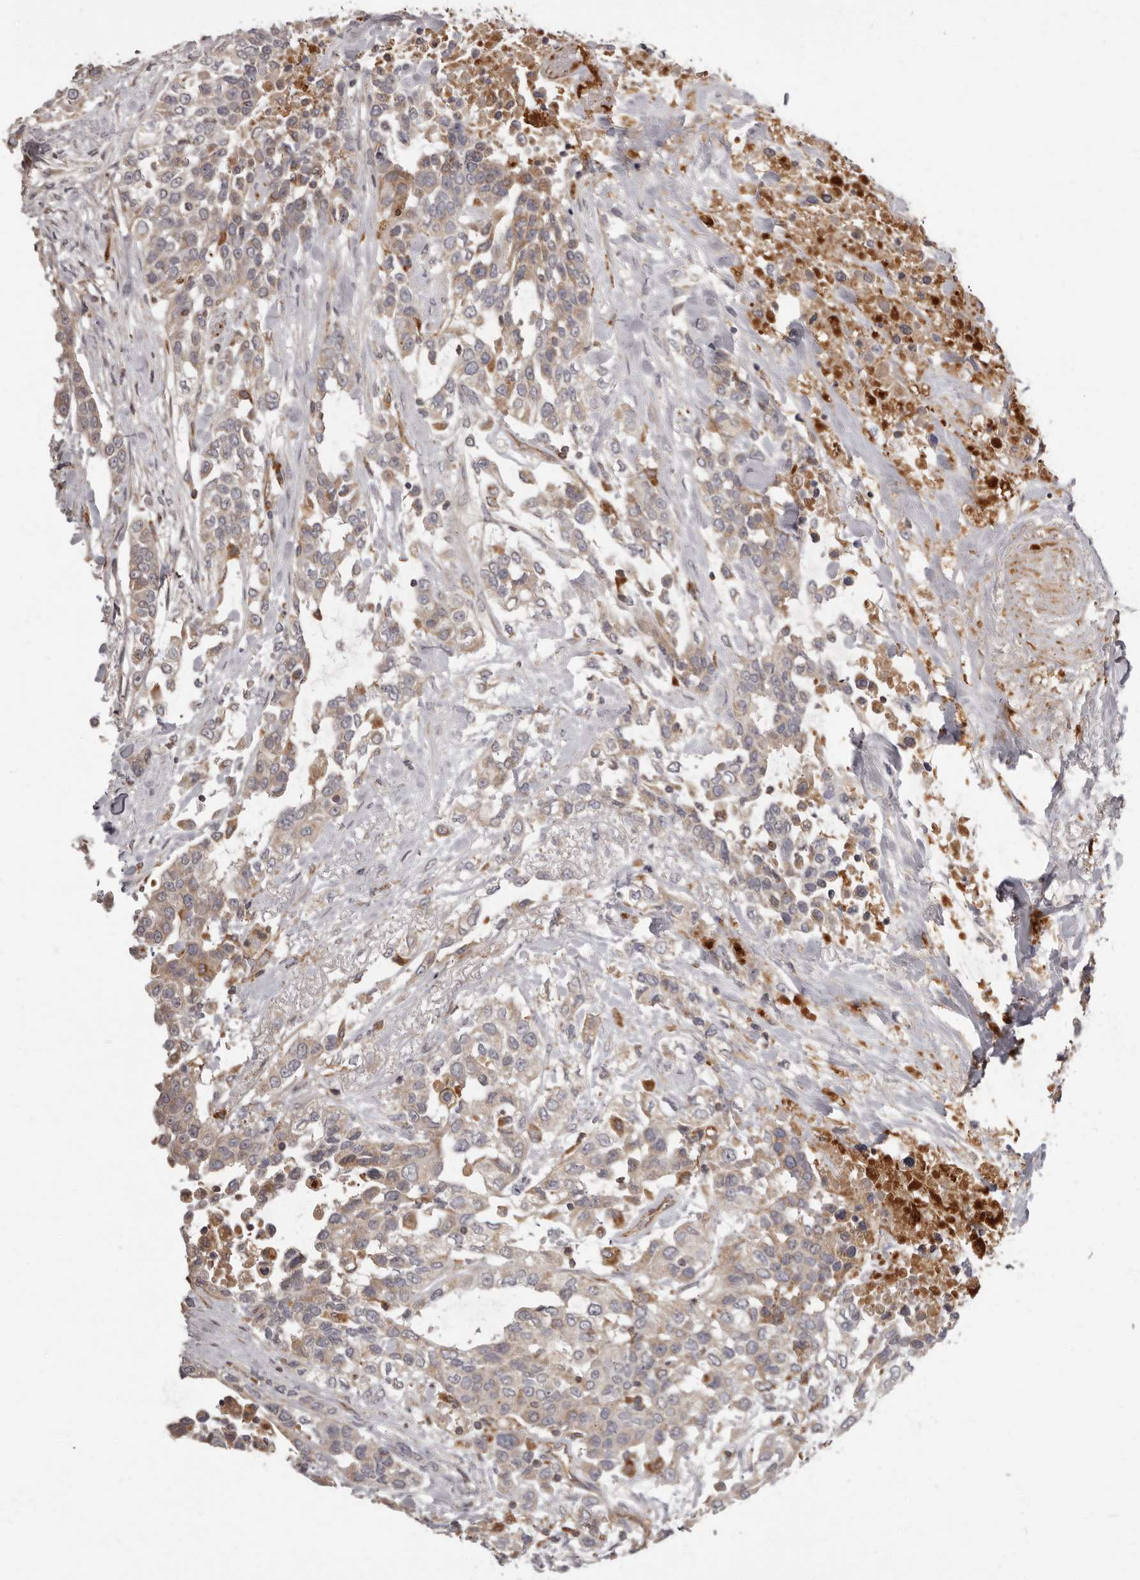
{"staining": {"intensity": "weak", "quantity": ">75%", "location": "cytoplasmic/membranous"}, "tissue": "urothelial cancer", "cell_type": "Tumor cells", "image_type": "cancer", "snomed": [{"axis": "morphology", "description": "Urothelial carcinoma, High grade"}, {"axis": "topography", "description": "Urinary bladder"}], "caption": "Protein expression analysis of urothelial carcinoma (high-grade) reveals weak cytoplasmic/membranous expression in about >75% of tumor cells.", "gene": "ADCY2", "patient": {"sex": "female", "age": 80}}